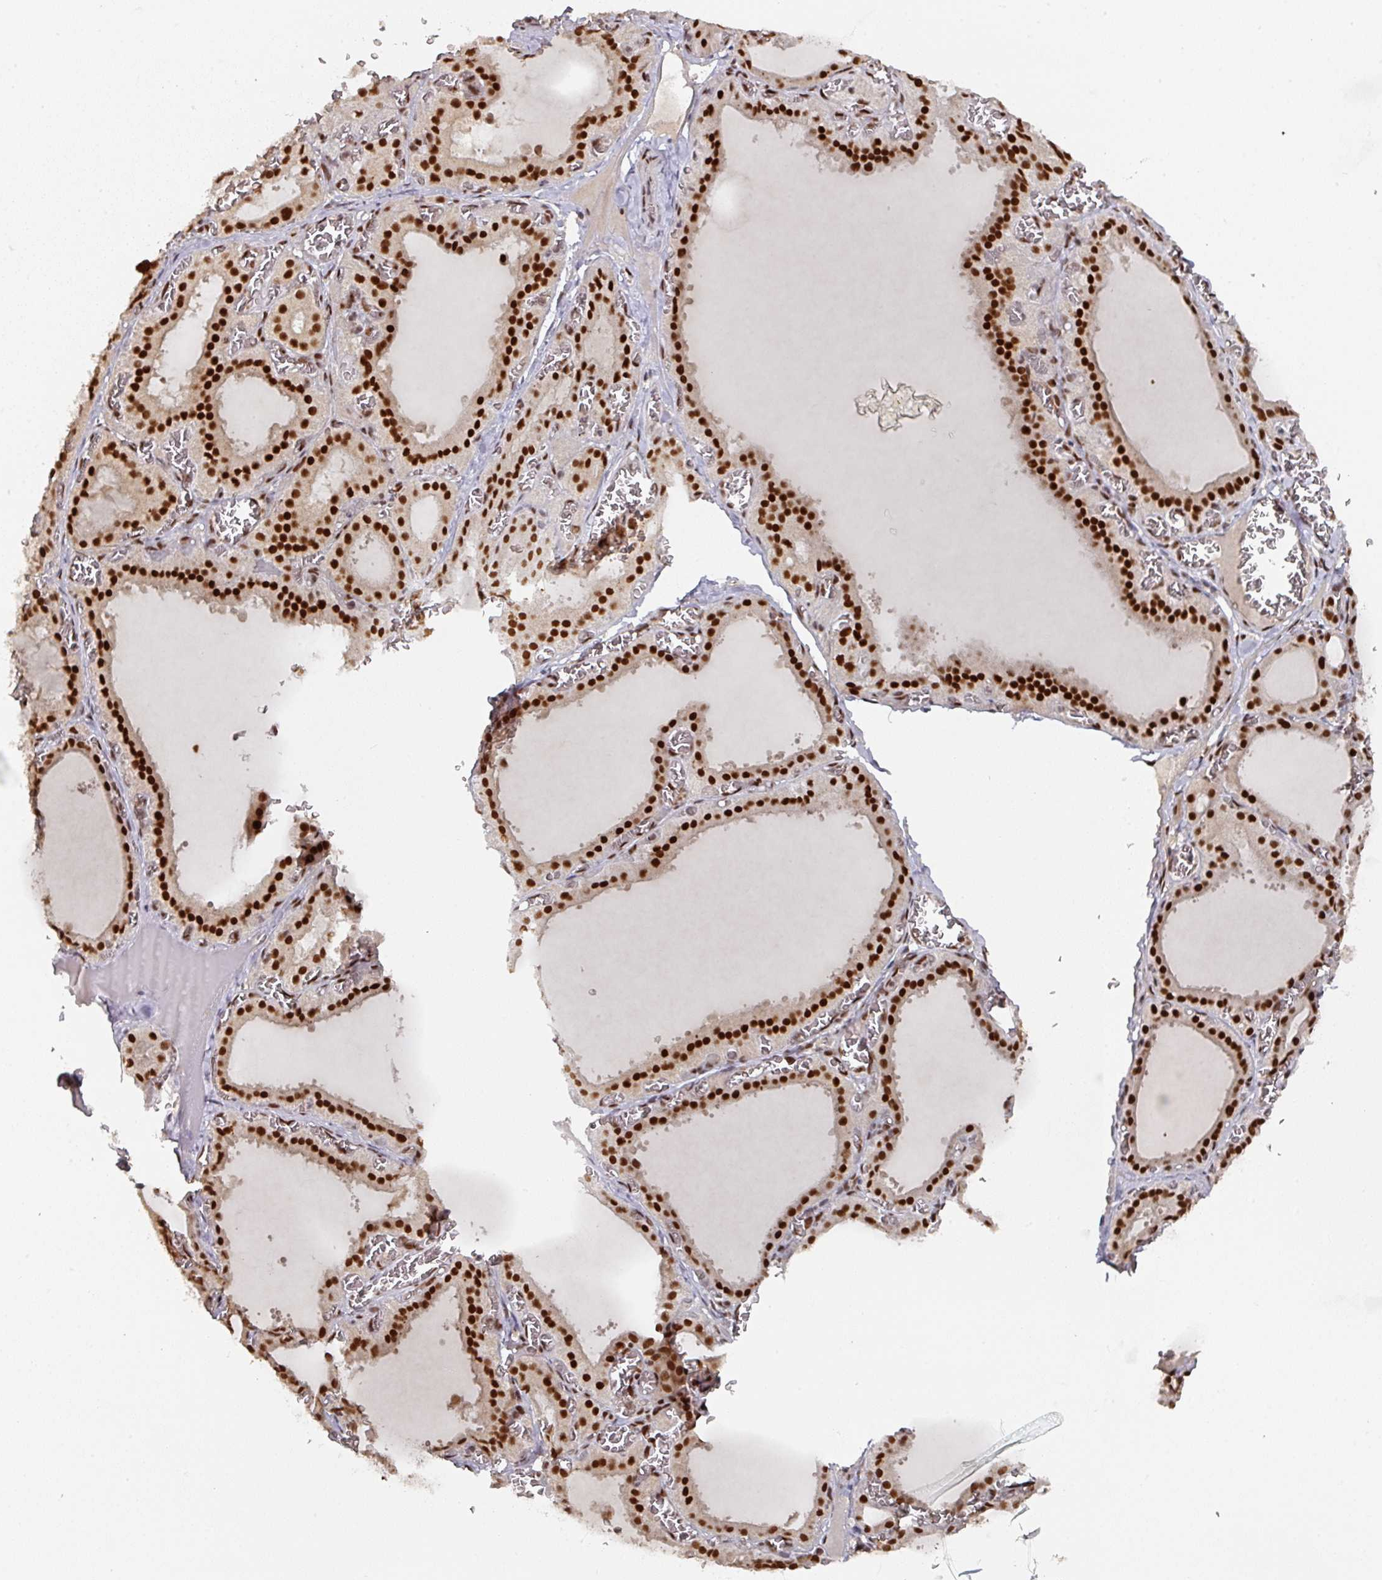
{"staining": {"intensity": "strong", "quantity": ">75%", "location": "nuclear"}, "tissue": "thyroid gland", "cell_type": "Glandular cells", "image_type": "normal", "snomed": [{"axis": "morphology", "description": "Normal tissue, NOS"}, {"axis": "topography", "description": "Thyroid gland"}], "caption": "Protein expression analysis of normal thyroid gland exhibits strong nuclear positivity in about >75% of glandular cells. Using DAB (brown) and hematoxylin (blue) stains, captured at high magnification using brightfield microscopy.", "gene": "ENSG00000289690", "patient": {"sex": "female", "age": 30}}